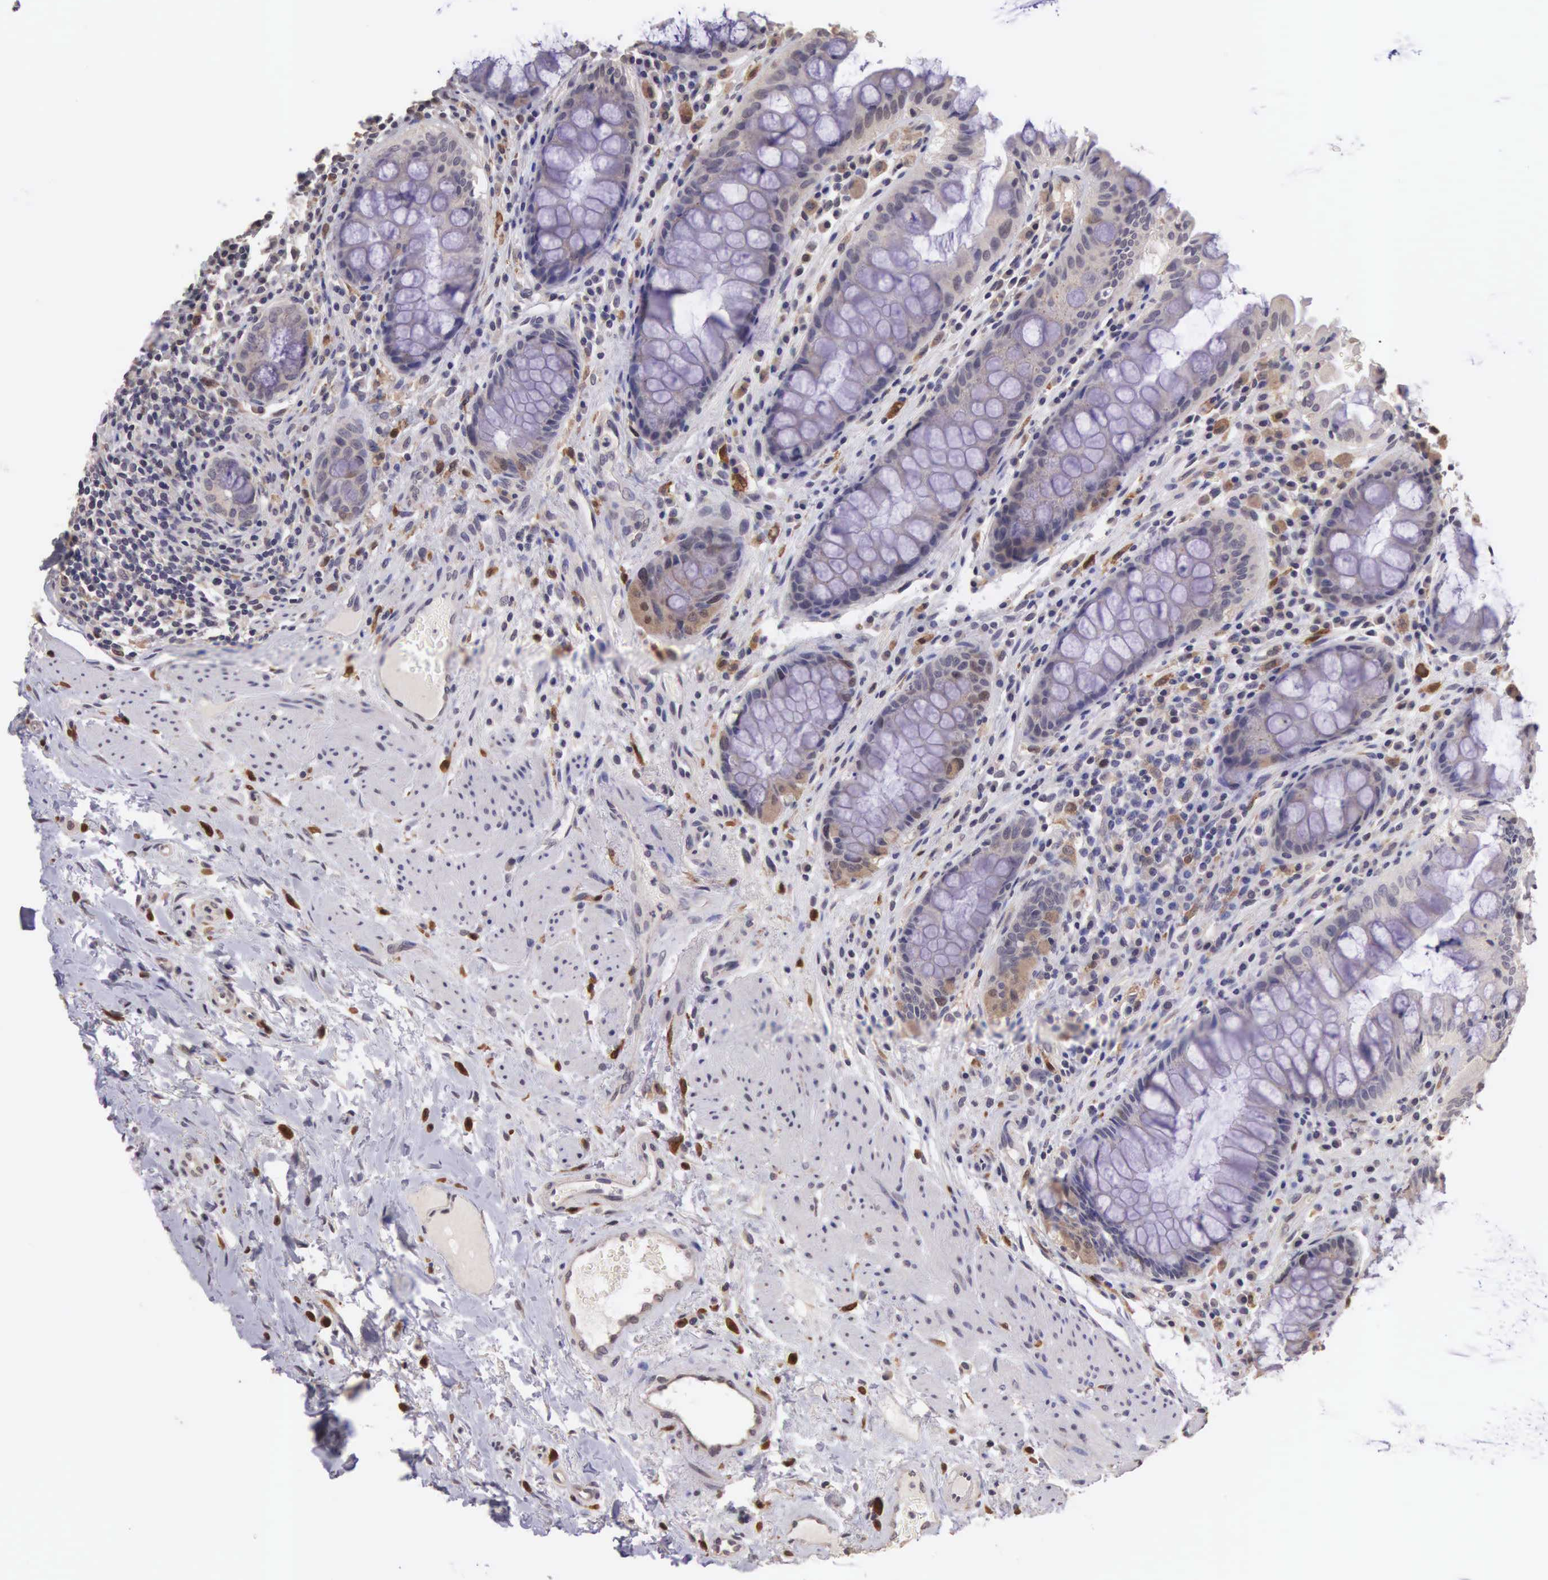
{"staining": {"intensity": "weak", "quantity": "<25%", "location": "cytoplasmic/membranous"}, "tissue": "rectum", "cell_type": "Glandular cells", "image_type": "normal", "snomed": [{"axis": "morphology", "description": "Normal tissue, NOS"}, {"axis": "topography", "description": "Rectum"}], "caption": "Immunohistochemical staining of unremarkable rectum displays no significant expression in glandular cells.", "gene": "CDC45", "patient": {"sex": "female", "age": 75}}